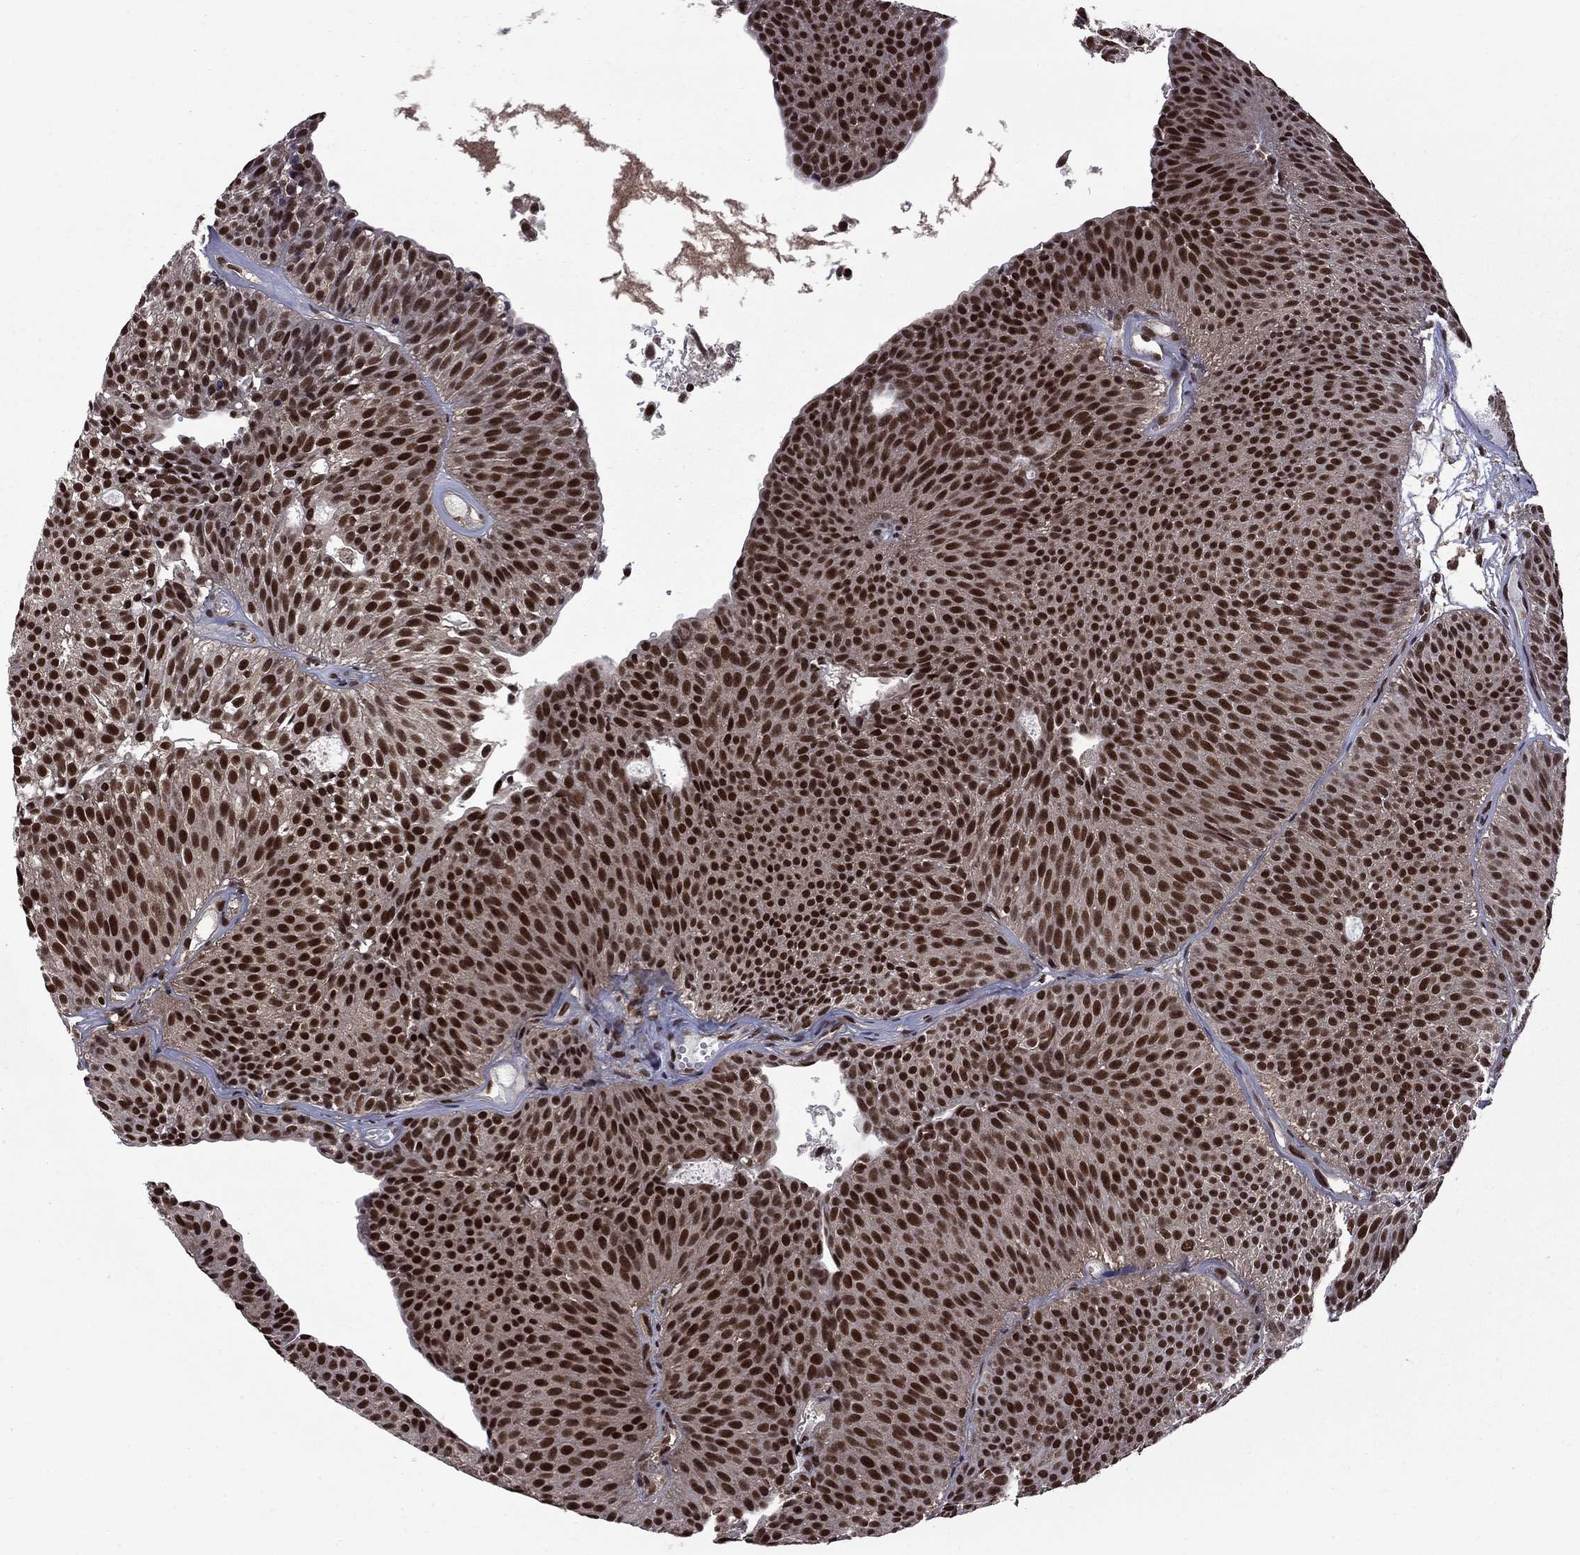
{"staining": {"intensity": "strong", "quantity": ">75%", "location": "nuclear"}, "tissue": "urothelial cancer", "cell_type": "Tumor cells", "image_type": "cancer", "snomed": [{"axis": "morphology", "description": "Urothelial carcinoma, Low grade"}, {"axis": "topography", "description": "Urinary bladder"}], "caption": "Protein expression analysis of urothelial cancer demonstrates strong nuclear expression in about >75% of tumor cells. (Stains: DAB in brown, nuclei in blue, Microscopy: brightfield microscopy at high magnification).", "gene": "MED25", "patient": {"sex": "male", "age": 63}}